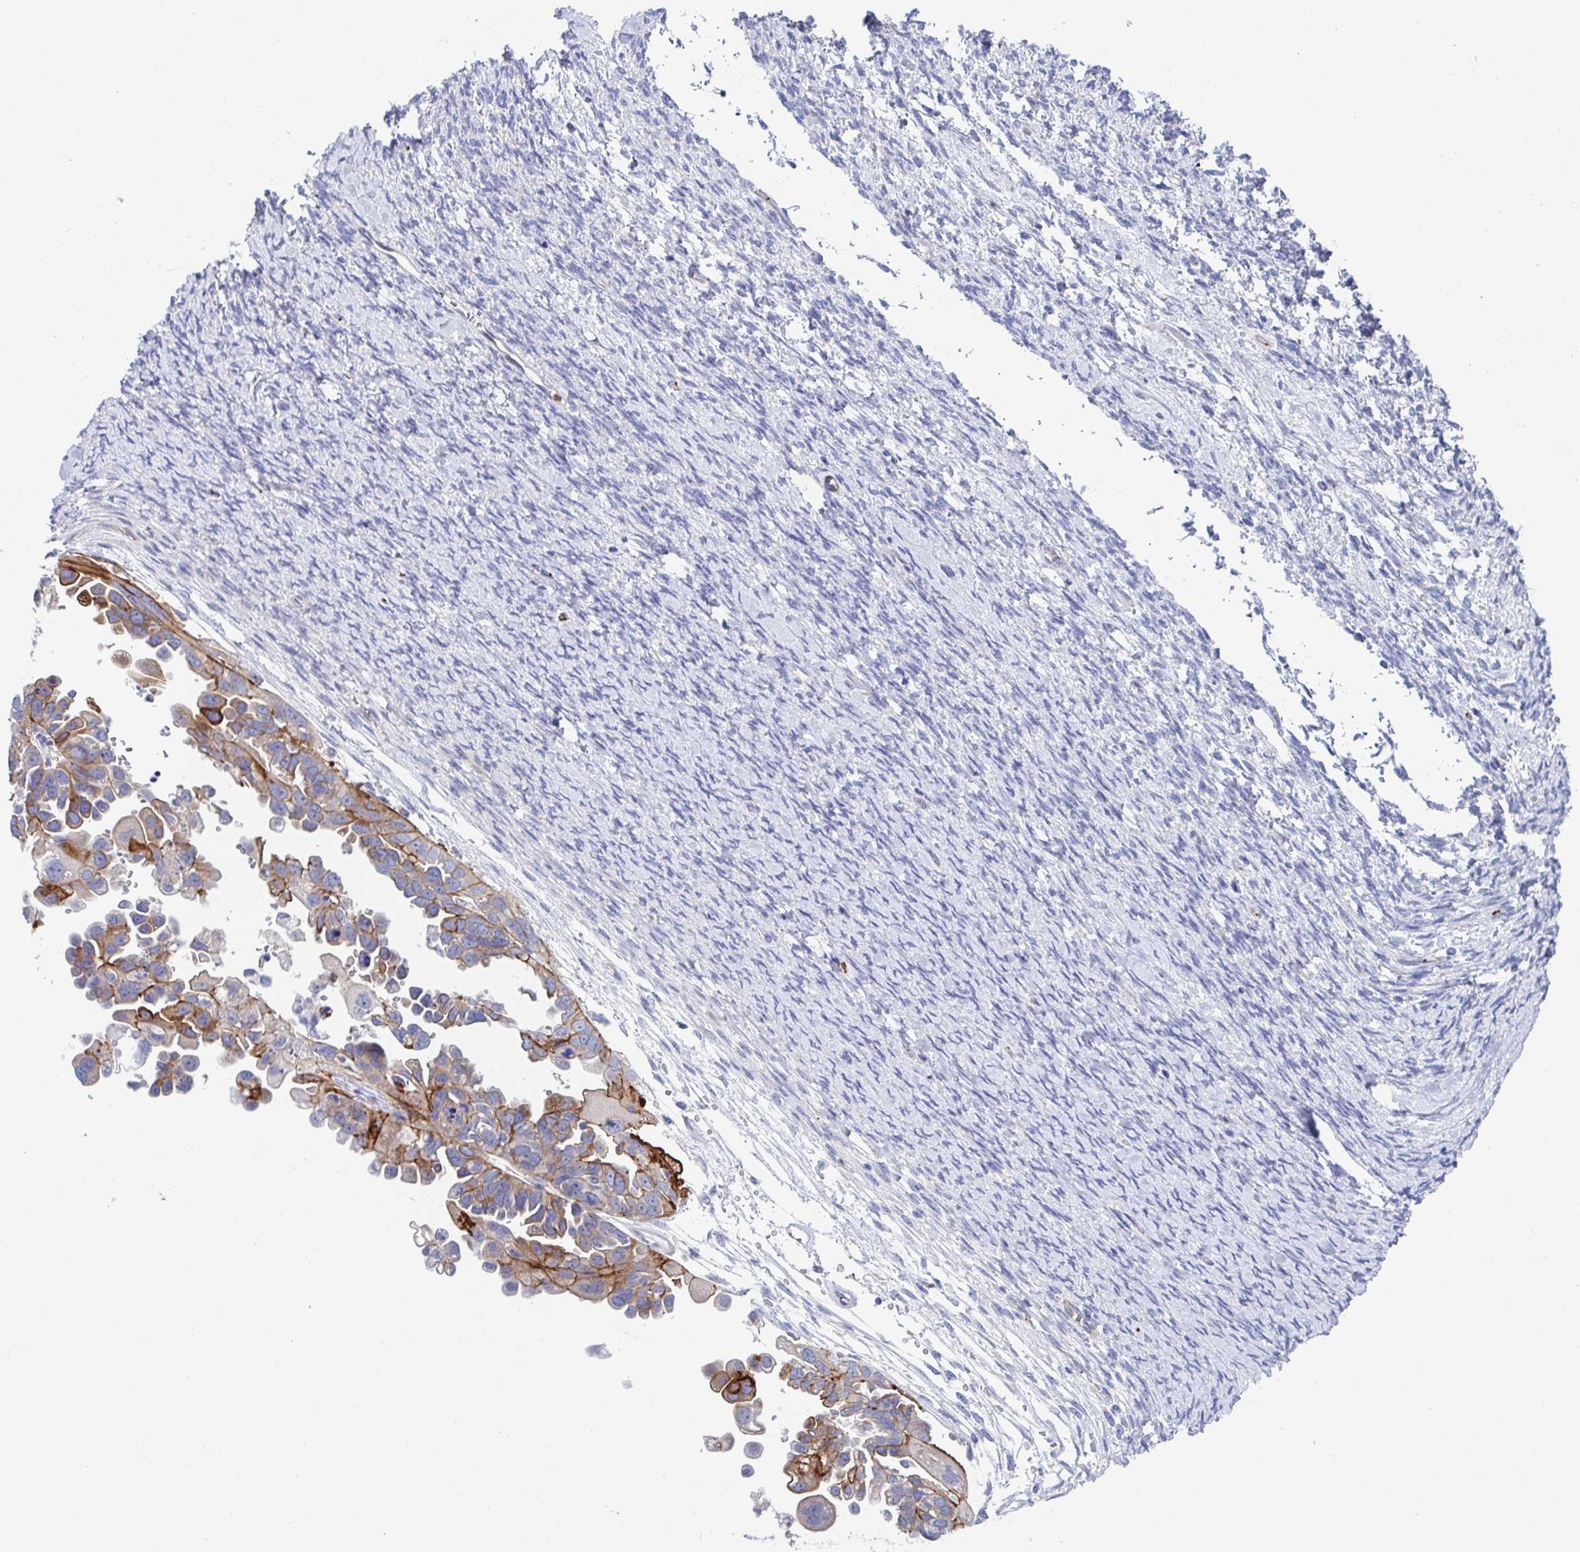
{"staining": {"intensity": "moderate", "quantity": "<25%", "location": "cytoplasmic/membranous"}, "tissue": "ovarian cancer", "cell_type": "Tumor cells", "image_type": "cancer", "snomed": [{"axis": "morphology", "description": "Cystadenocarcinoma, serous, NOS"}, {"axis": "topography", "description": "Ovary"}], "caption": "Ovarian cancer (serous cystadenocarcinoma) stained with a protein marker displays moderate staining in tumor cells.", "gene": "KLC3", "patient": {"sex": "female", "age": 53}}